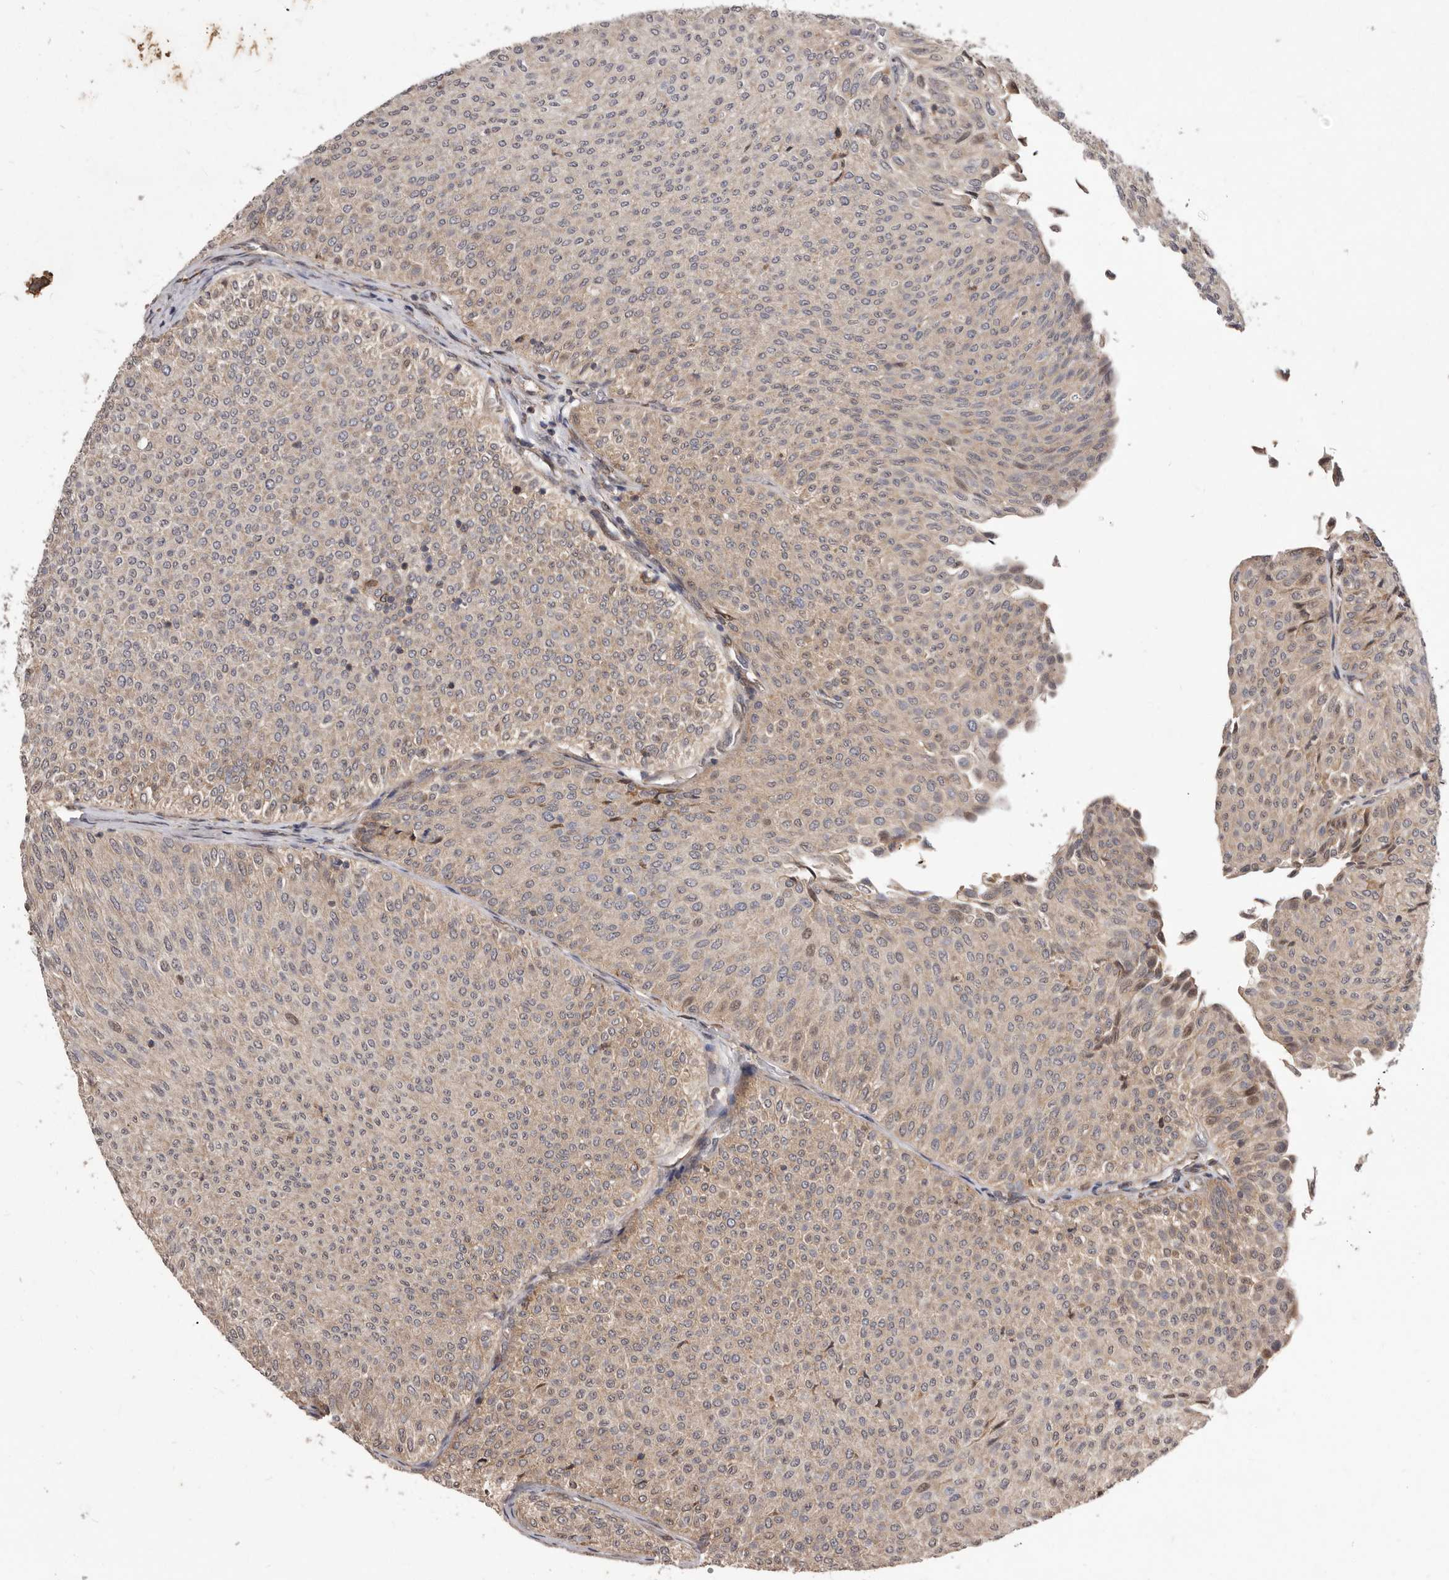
{"staining": {"intensity": "moderate", "quantity": "<25%", "location": "cytoplasmic/membranous,nuclear"}, "tissue": "urothelial cancer", "cell_type": "Tumor cells", "image_type": "cancer", "snomed": [{"axis": "morphology", "description": "Urothelial carcinoma, Low grade"}, {"axis": "topography", "description": "Urinary bladder"}], "caption": "Urothelial cancer tissue exhibits moderate cytoplasmic/membranous and nuclear positivity in about <25% of tumor cells, visualized by immunohistochemistry.", "gene": "RRM2B", "patient": {"sex": "male", "age": 78}}